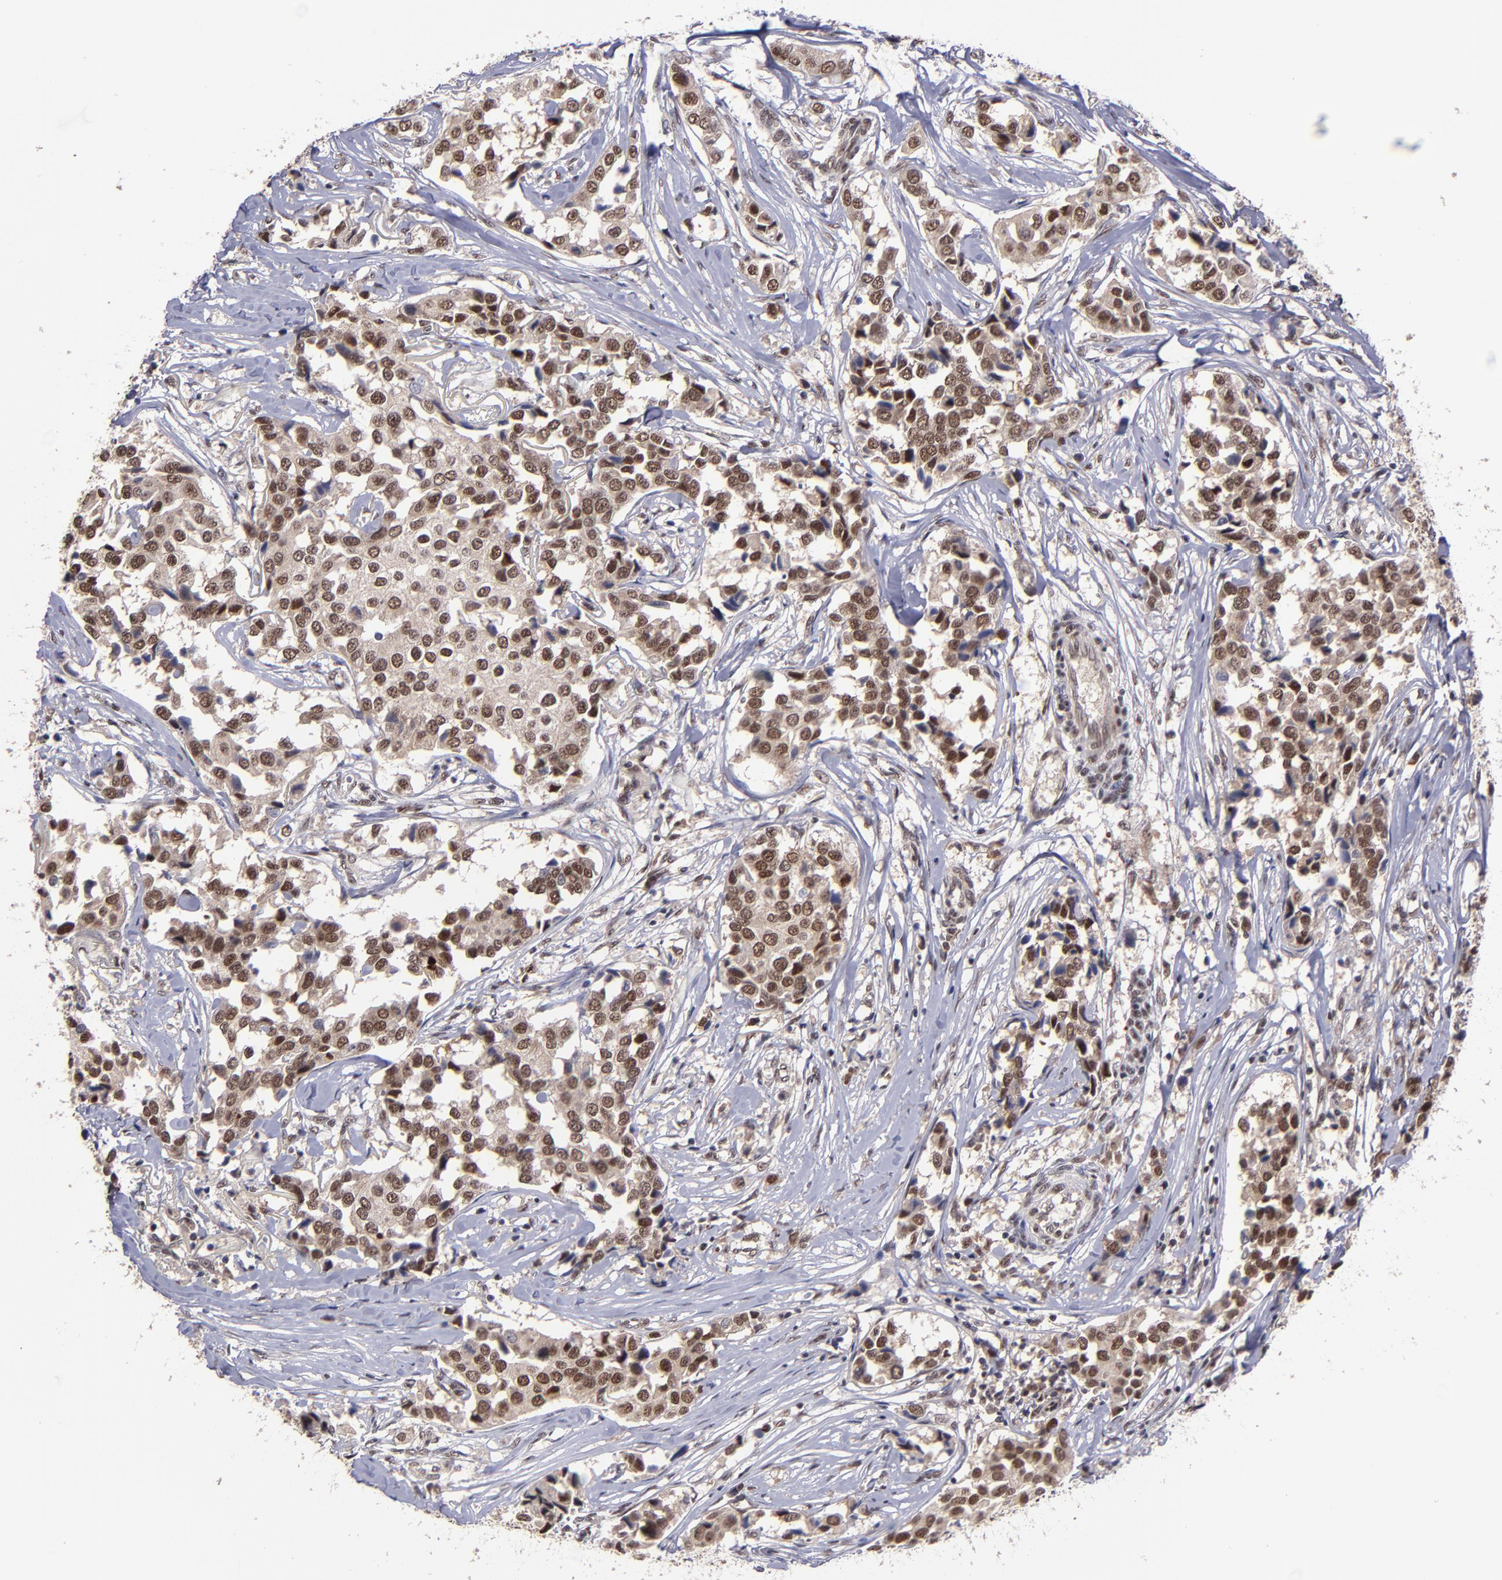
{"staining": {"intensity": "strong", "quantity": ">75%", "location": "nuclear"}, "tissue": "breast cancer", "cell_type": "Tumor cells", "image_type": "cancer", "snomed": [{"axis": "morphology", "description": "Duct carcinoma"}, {"axis": "topography", "description": "Breast"}], "caption": "This is an image of immunohistochemistry (IHC) staining of breast cancer (infiltrating ductal carcinoma), which shows strong expression in the nuclear of tumor cells.", "gene": "EP300", "patient": {"sex": "female", "age": 80}}